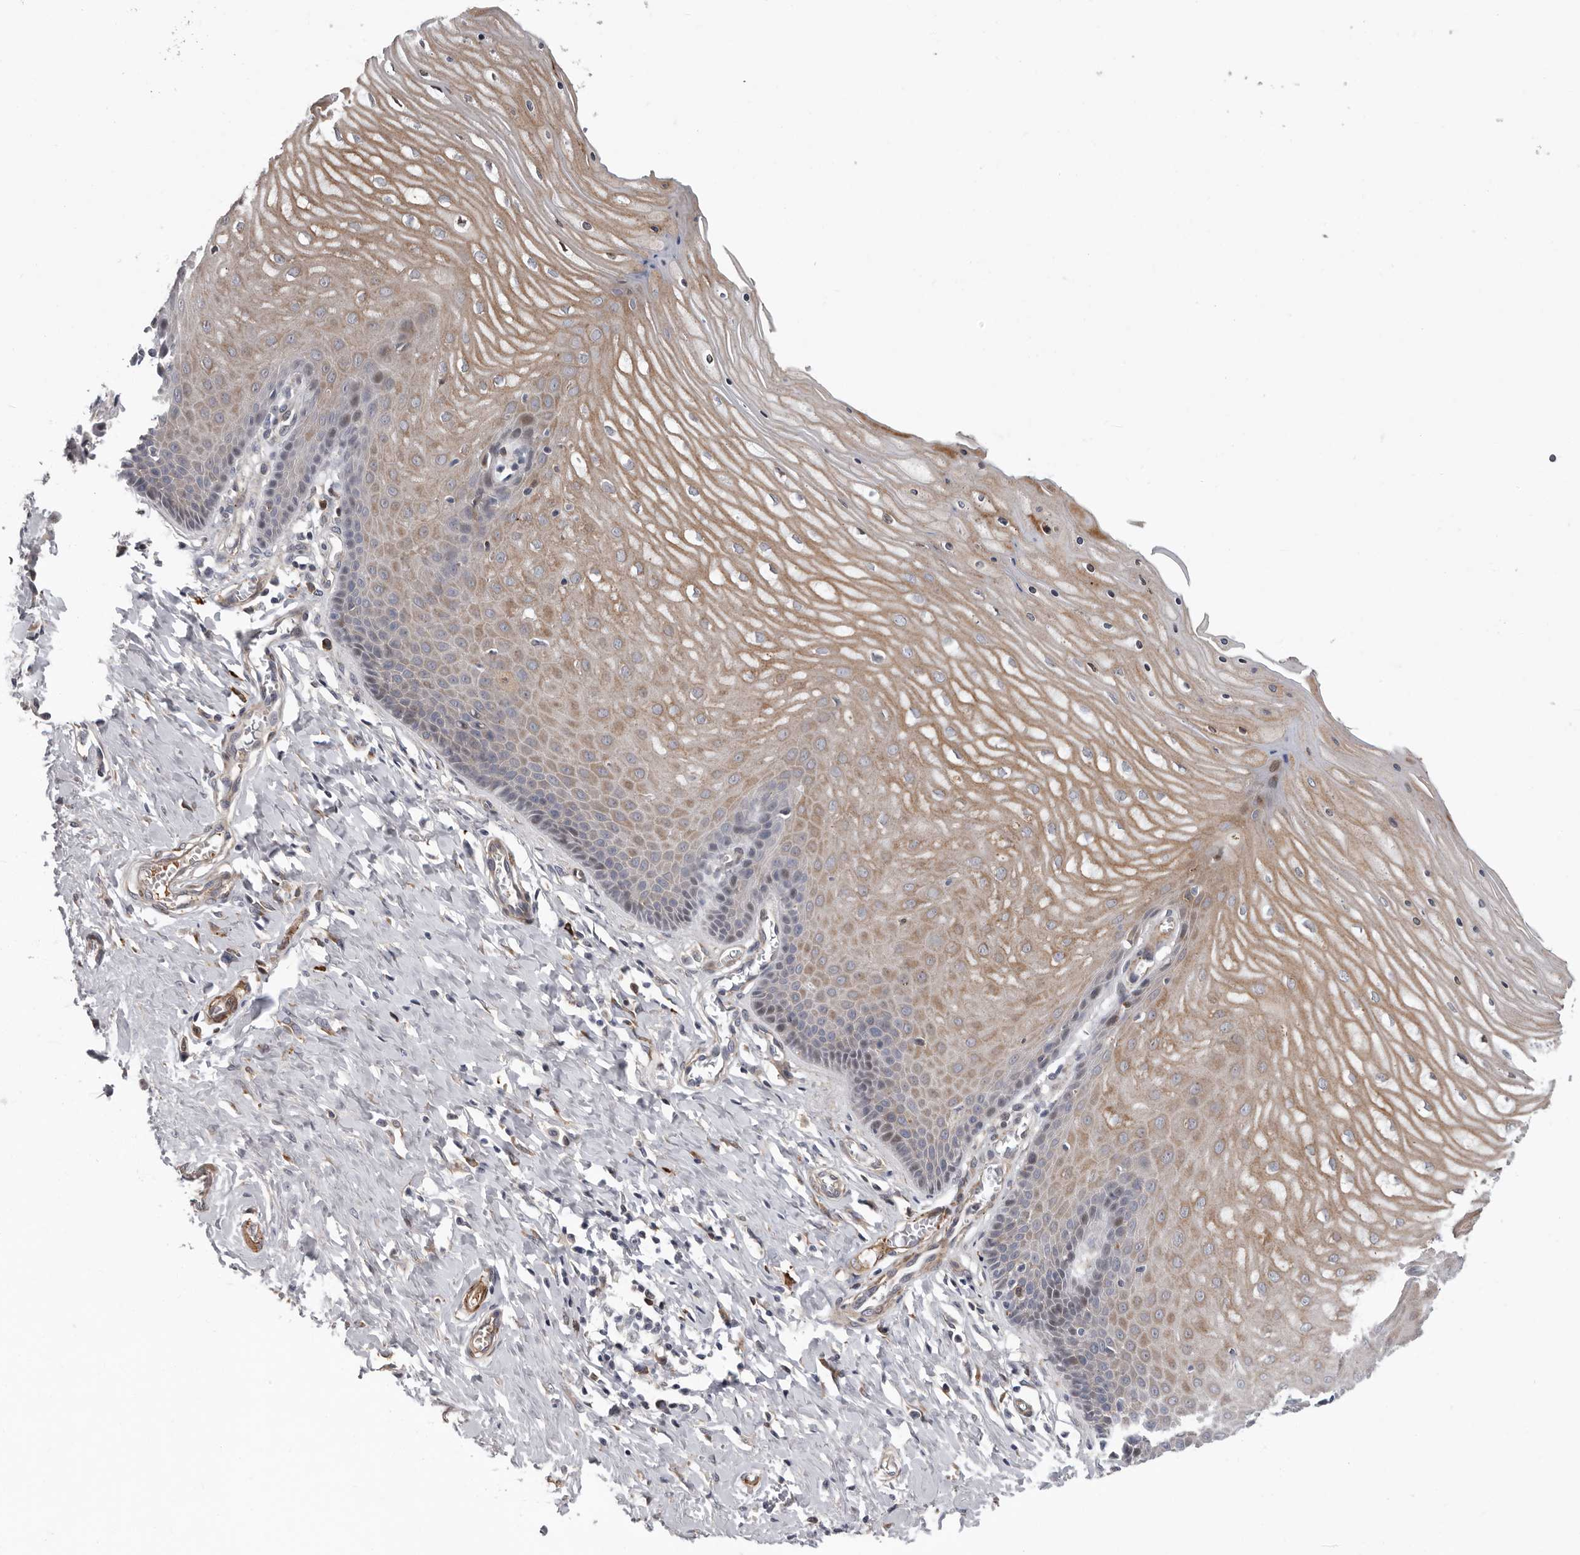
{"staining": {"intensity": "moderate", "quantity": ">75%", "location": "cytoplasmic/membranous"}, "tissue": "cervix", "cell_type": "Squamous epithelial cells", "image_type": "normal", "snomed": [{"axis": "morphology", "description": "Normal tissue, NOS"}, {"axis": "topography", "description": "Cervix"}], "caption": "An immunohistochemistry micrograph of unremarkable tissue is shown. Protein staining in brown shows moderate cytoplasmic/membranous positivity in cervix within squamous epithelial cells.", "gene": "ATXN3L", "patient": {"sex": "female", "age": 55}}